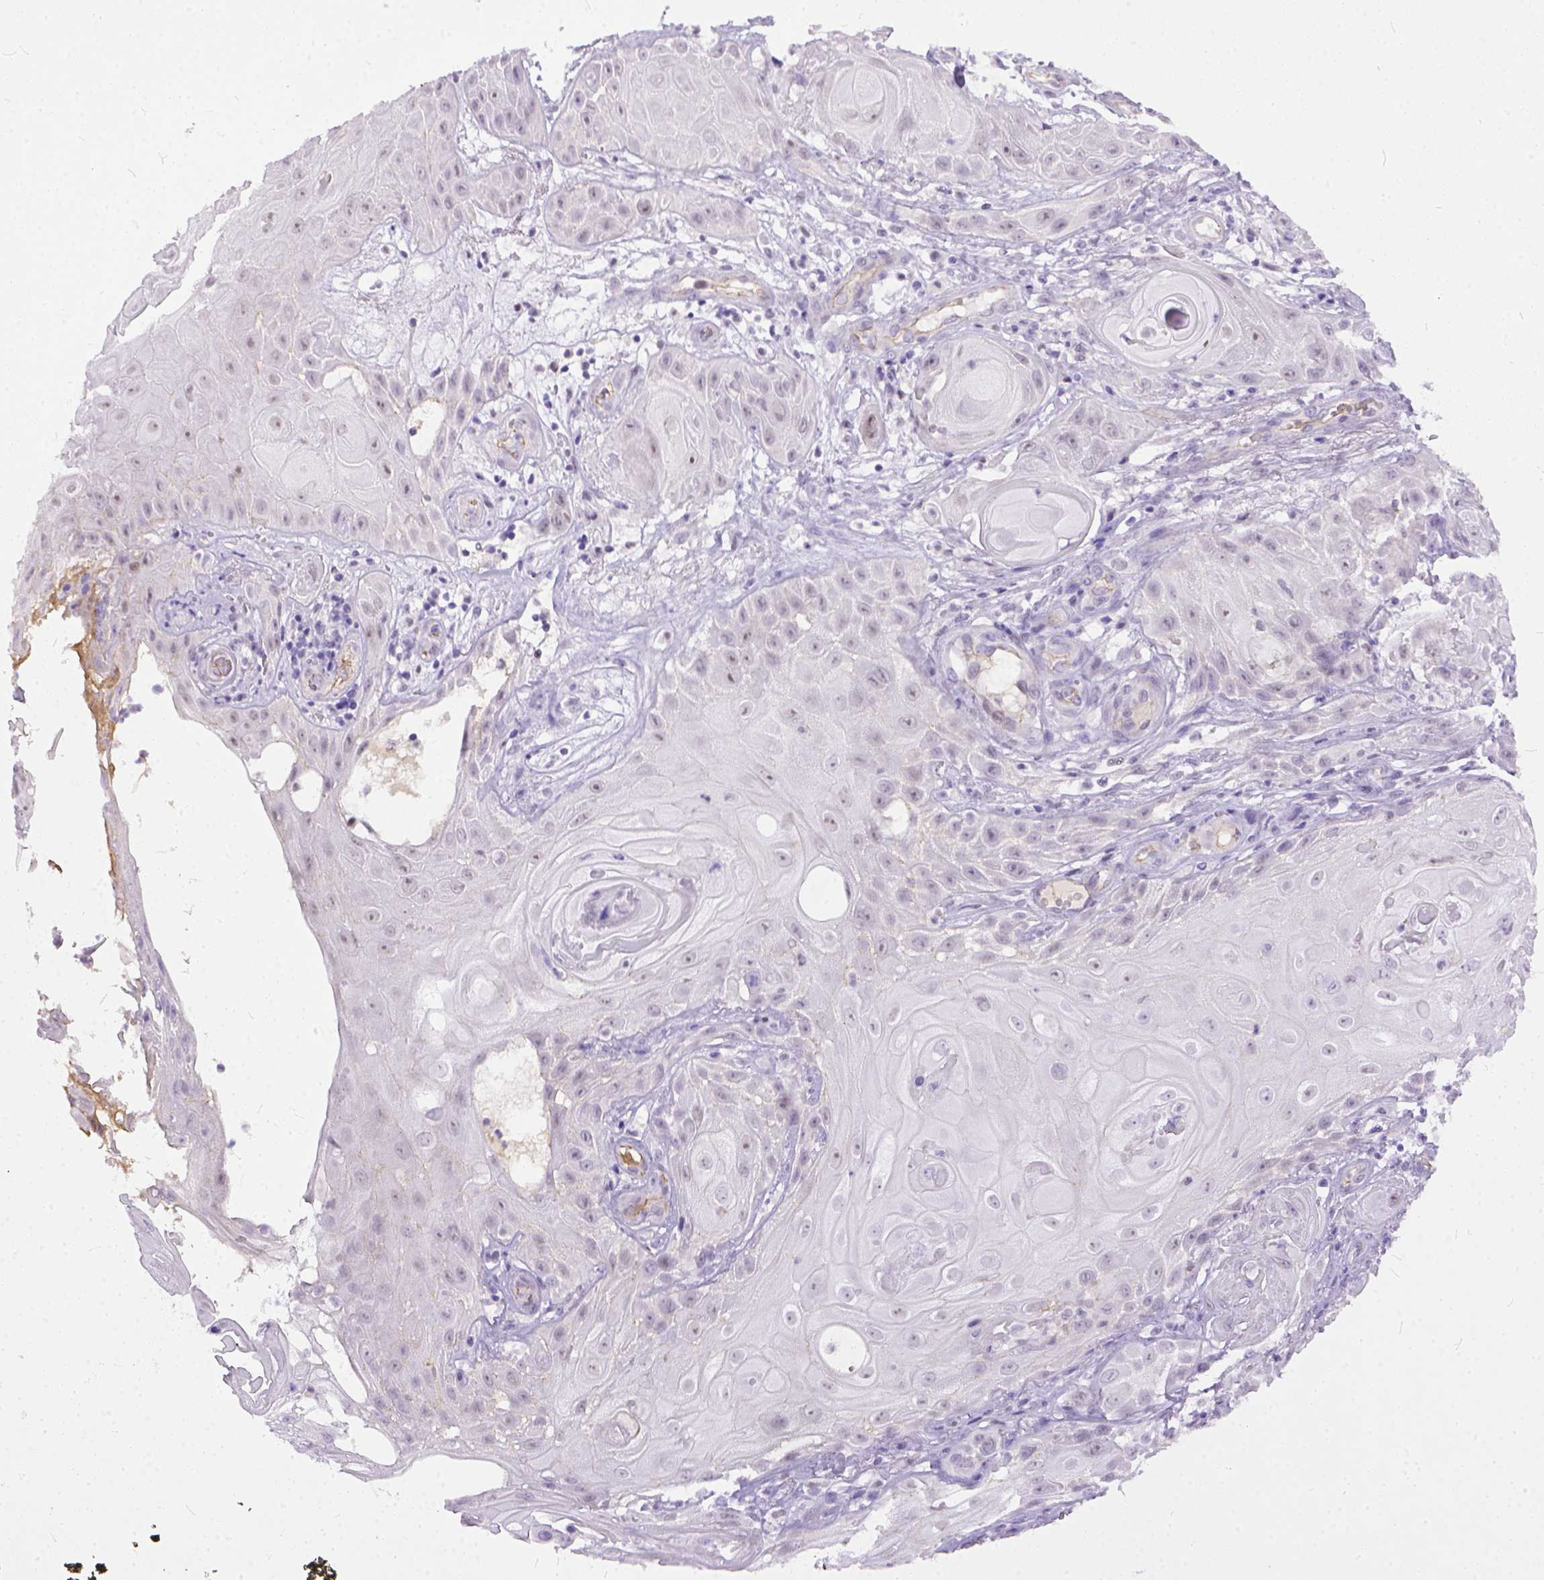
{"staining": {"intensity": "negative", "quantity": "none", "location": "none"}, "tissue": "skin cancer", "cell_type": "Tumor cells", "image_type": "cancer", "snomed": [{"axis": "morphology", "description": "Squamous cell carcinoma, NOS"}, {"axis": "topography", "description": "Skin"}], "caption": "Photomicrograph shows no protein expression in tumor cells of skin cancer tissue.", "gene": "ADGRF1", "patient": {"sex": "male", "age": 62}}